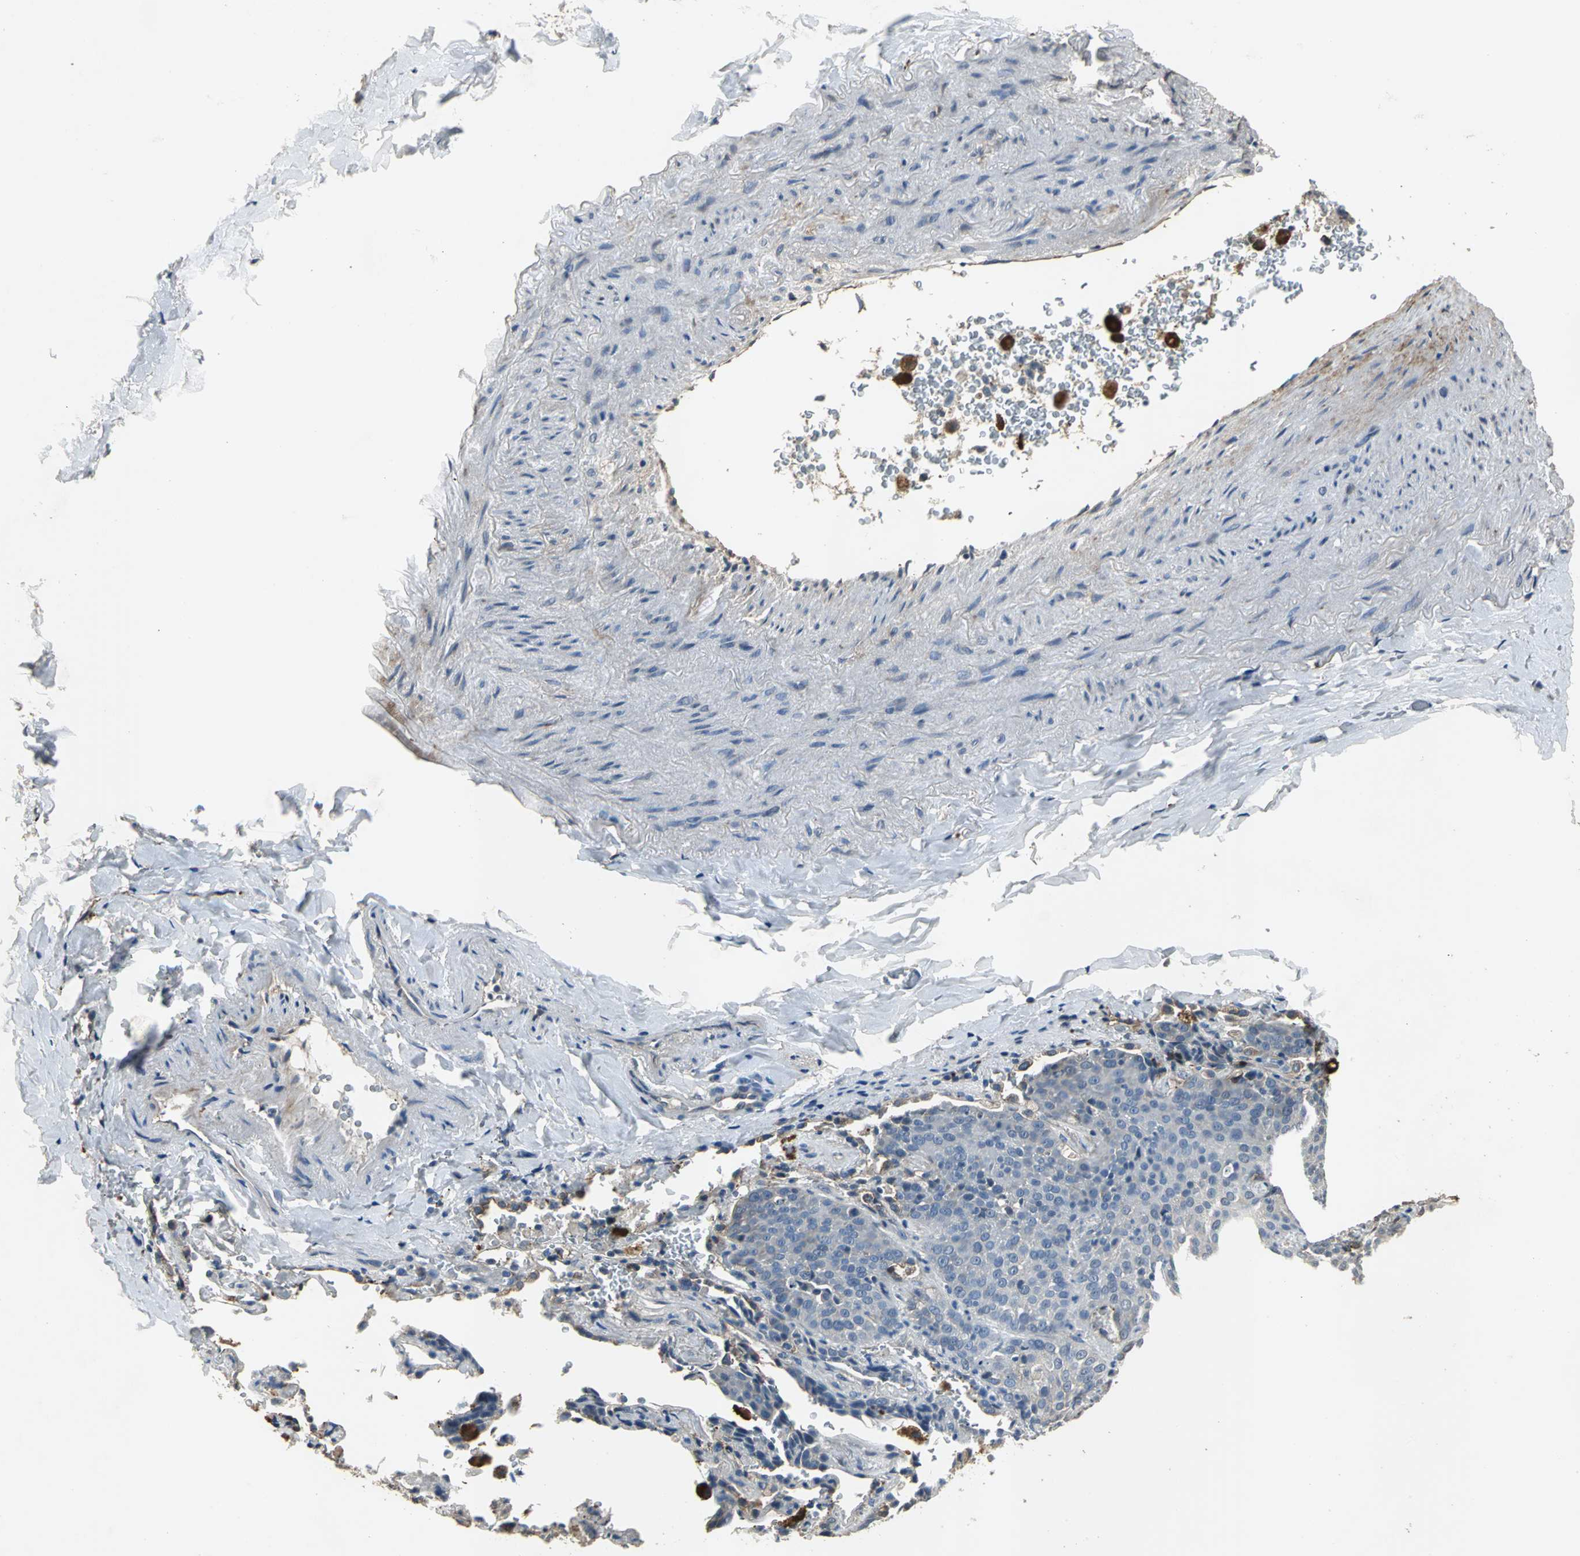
{"staining": {"intensity": "negative", "quantity": "none", "location": "none"}, "tissue": "lung cancer", "cell_type": "Tumor cells", "image_type": "cancer", "snomed": [{"axis": "morphology", "description": "Squamous cell carcinoma, NOS"}, {"axis": "topography", "description": "Lung"}], "caption": "Immunohistochemistry of human squamous cell carcinoma (lung) exhibits no positivity in tumor cells.", "gene": "OCLN", "patient": {"sex": "male", "age": 54}}